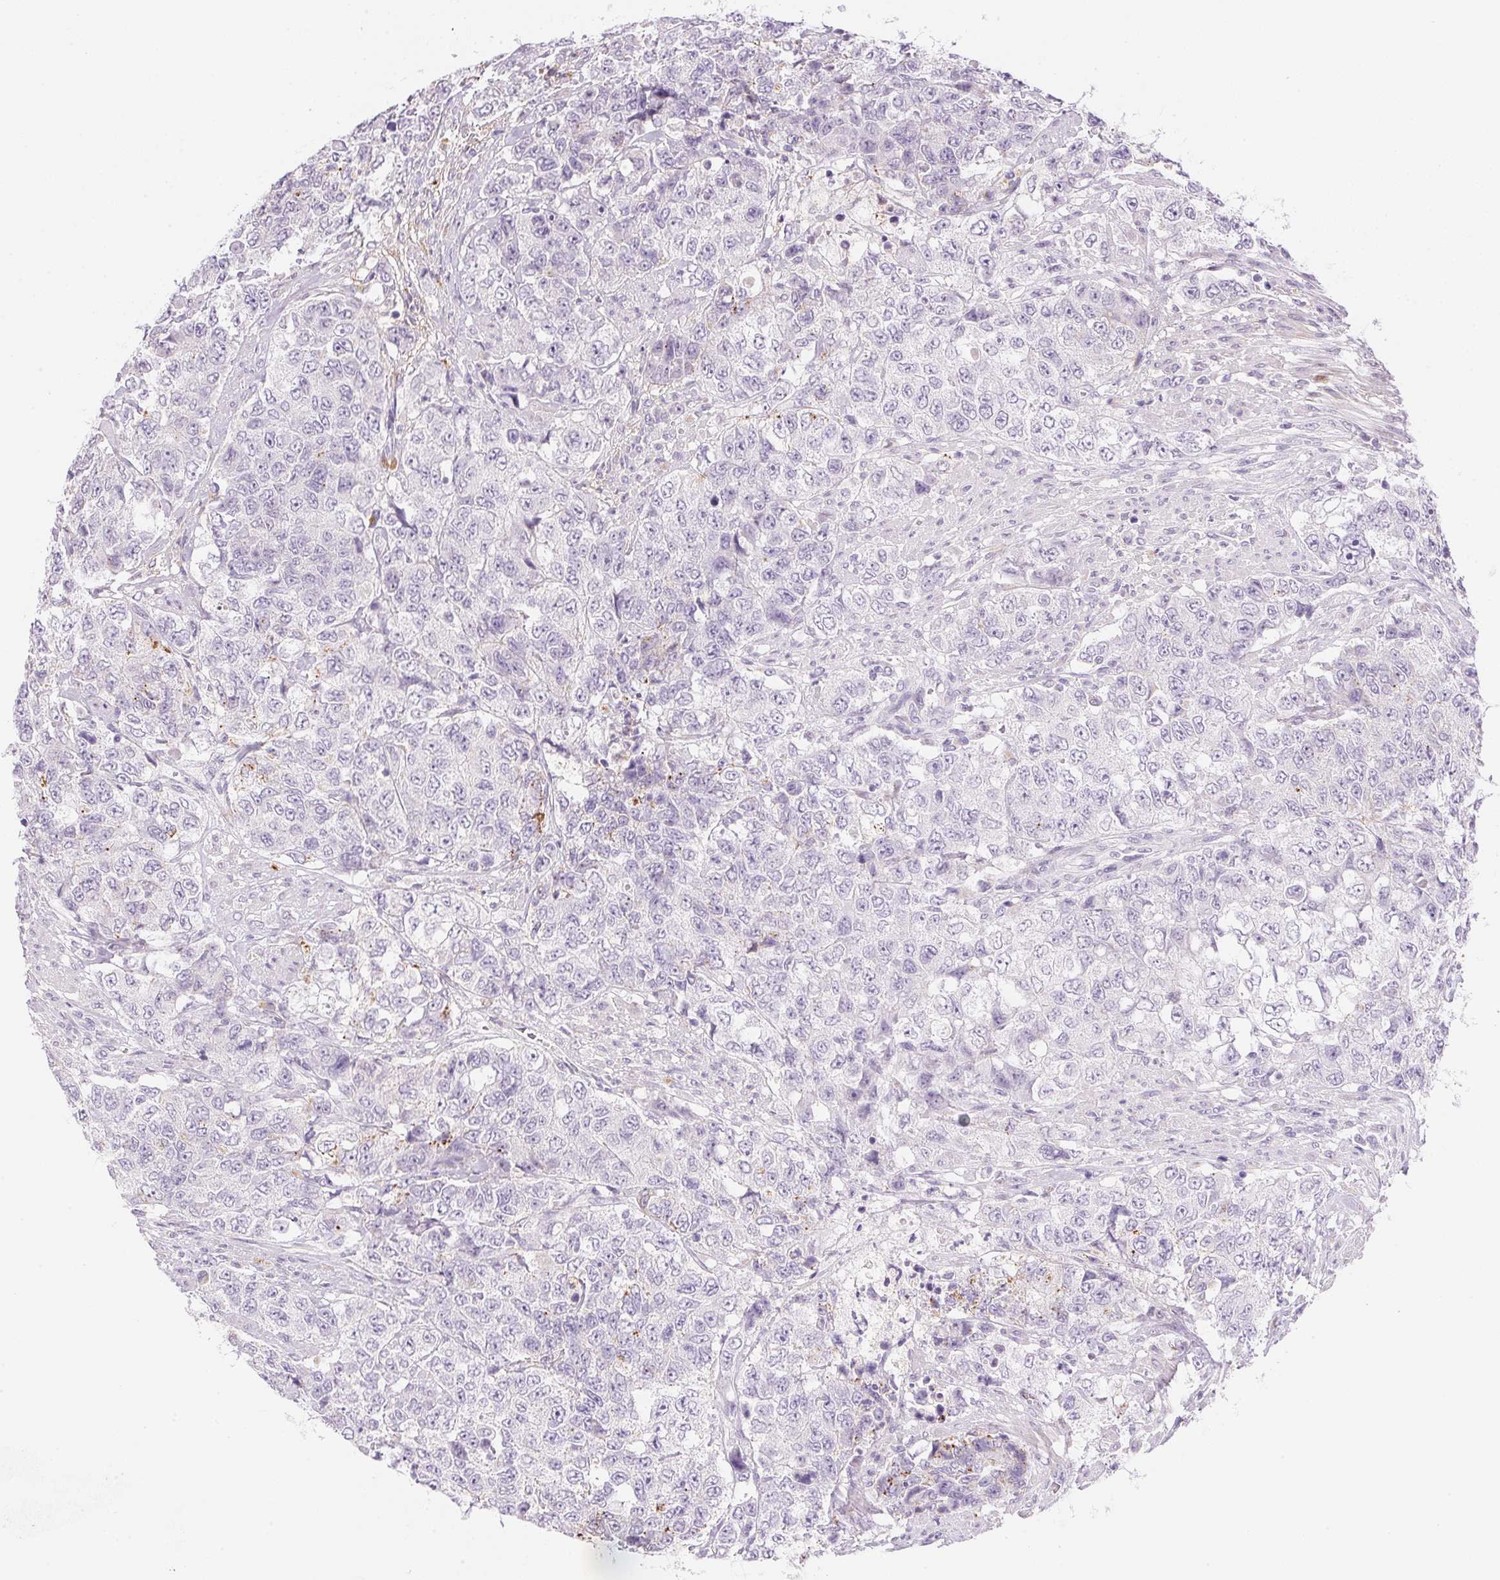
{"staining": {"intensity": "negative", "quantity": "none", "location": "none"}, "tissue": "urothelial cancer", "cell_type": "Tumor cells", "image_type": "cancer", "snomed": [{"axis": "morphology", "description": "Urothelial carcinoma, High grade"}, {"axis": "topography", "description": "Urinary bladder"}], "caption": "DAB (3,3'-diaminobenzidine) immunohistochemical staining of urothelial carcinoma (high-grade) displays no significant expression in tumor cells.", "gene": "TEKT1", "patient": {"sex": "female", "age": 78}}